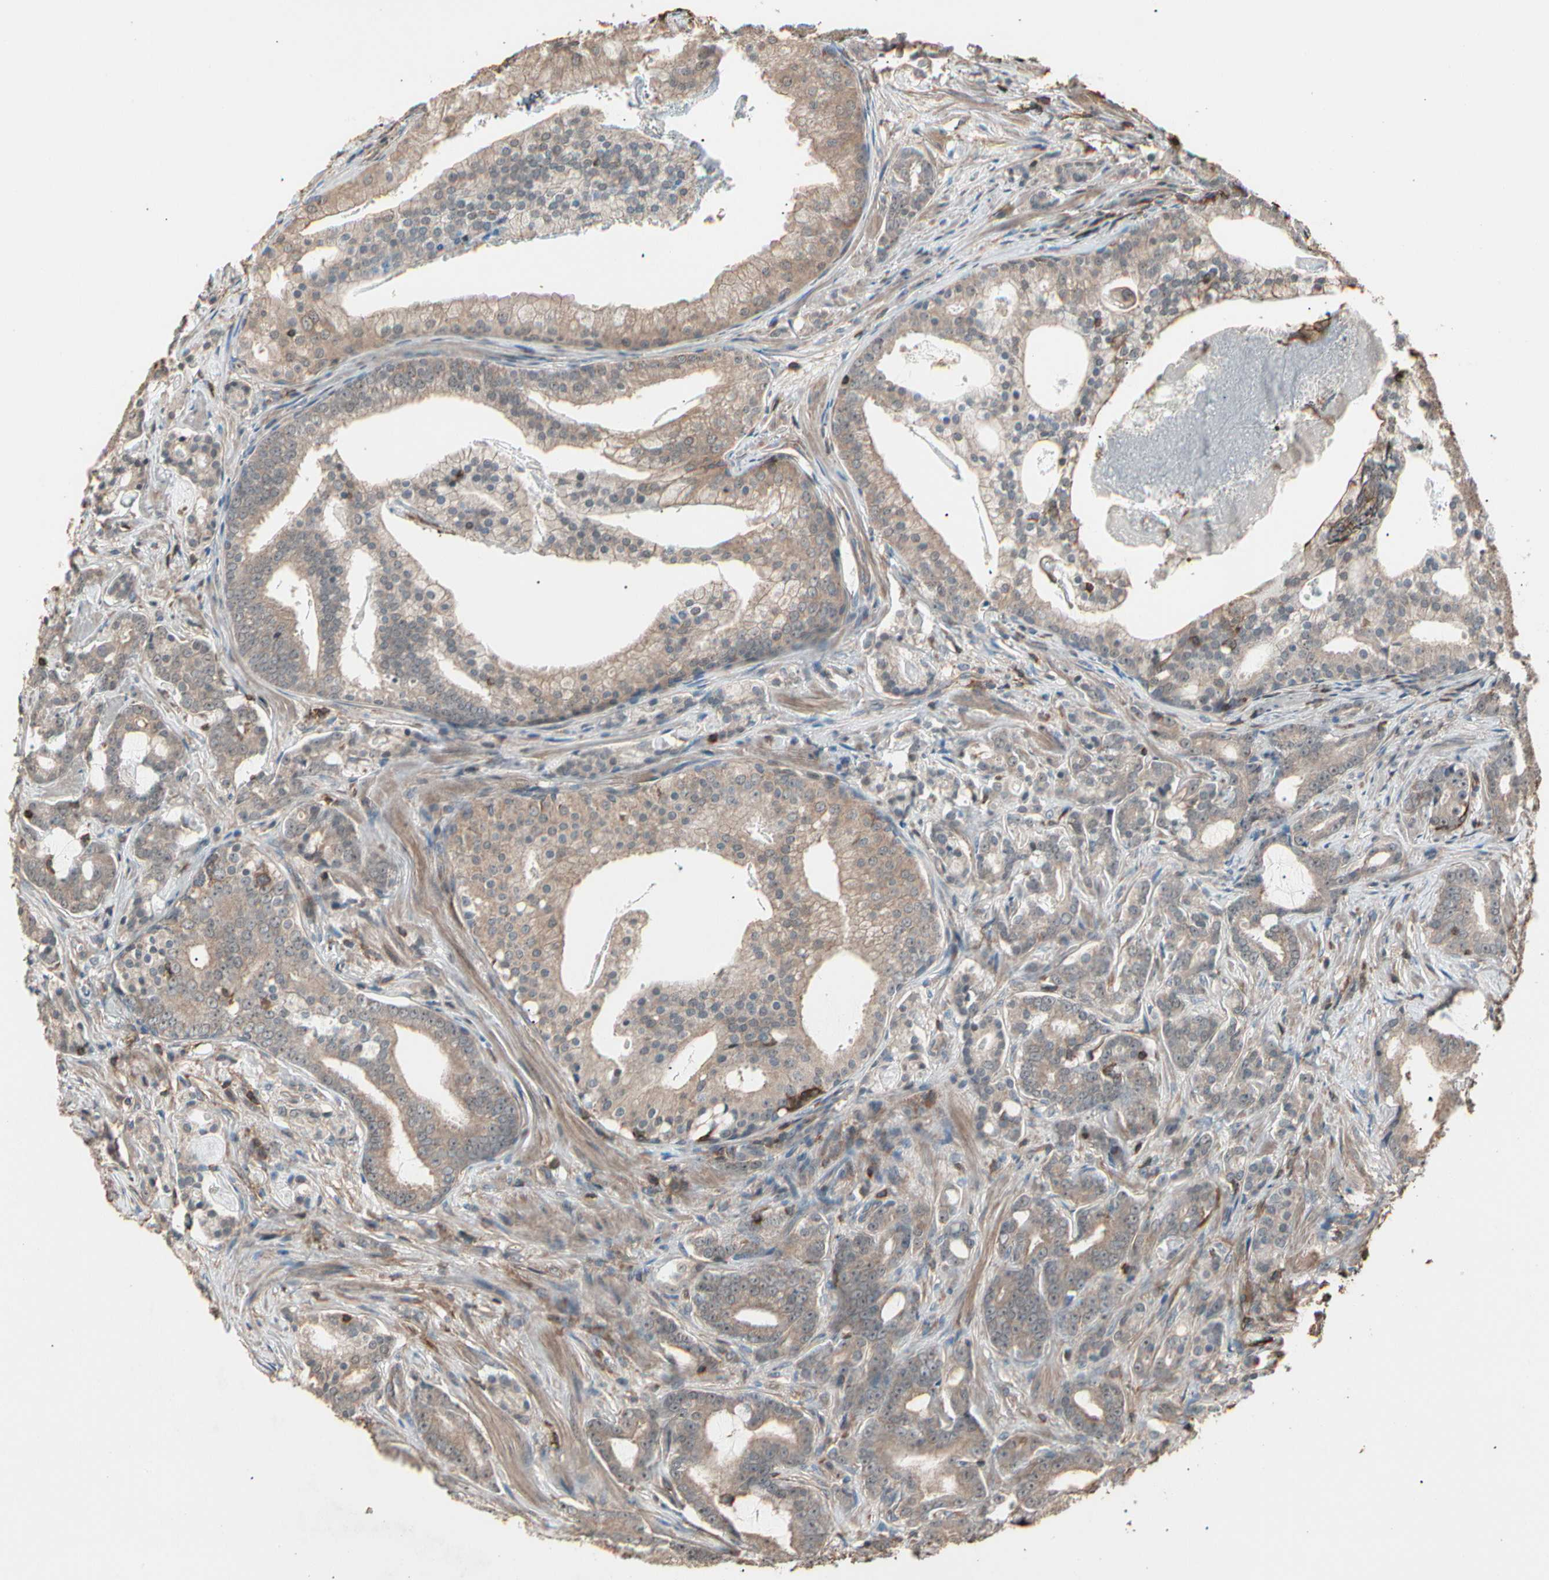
{"staining": {"intensity": "weak", "quantity": ">75%", "location": "cytoplasmic/membranous"}, "tissue": "prostate cancer", "cell_type": "Tumor cells", "image_type": "cancer", "snomed": [{"axis": "morphology", "description": "Adenocarcinoma, Low grade"}, {"axis": "topography", "description": "Prostate"}], "caption": "Prostate cancer stained for a protein (brown) exhibits weak cytoplasmic/membranous positive positivity in approximately >75% of tumor cells.", "gene": "MAPK13", "patient": {"sex": "male", "age": 58}}